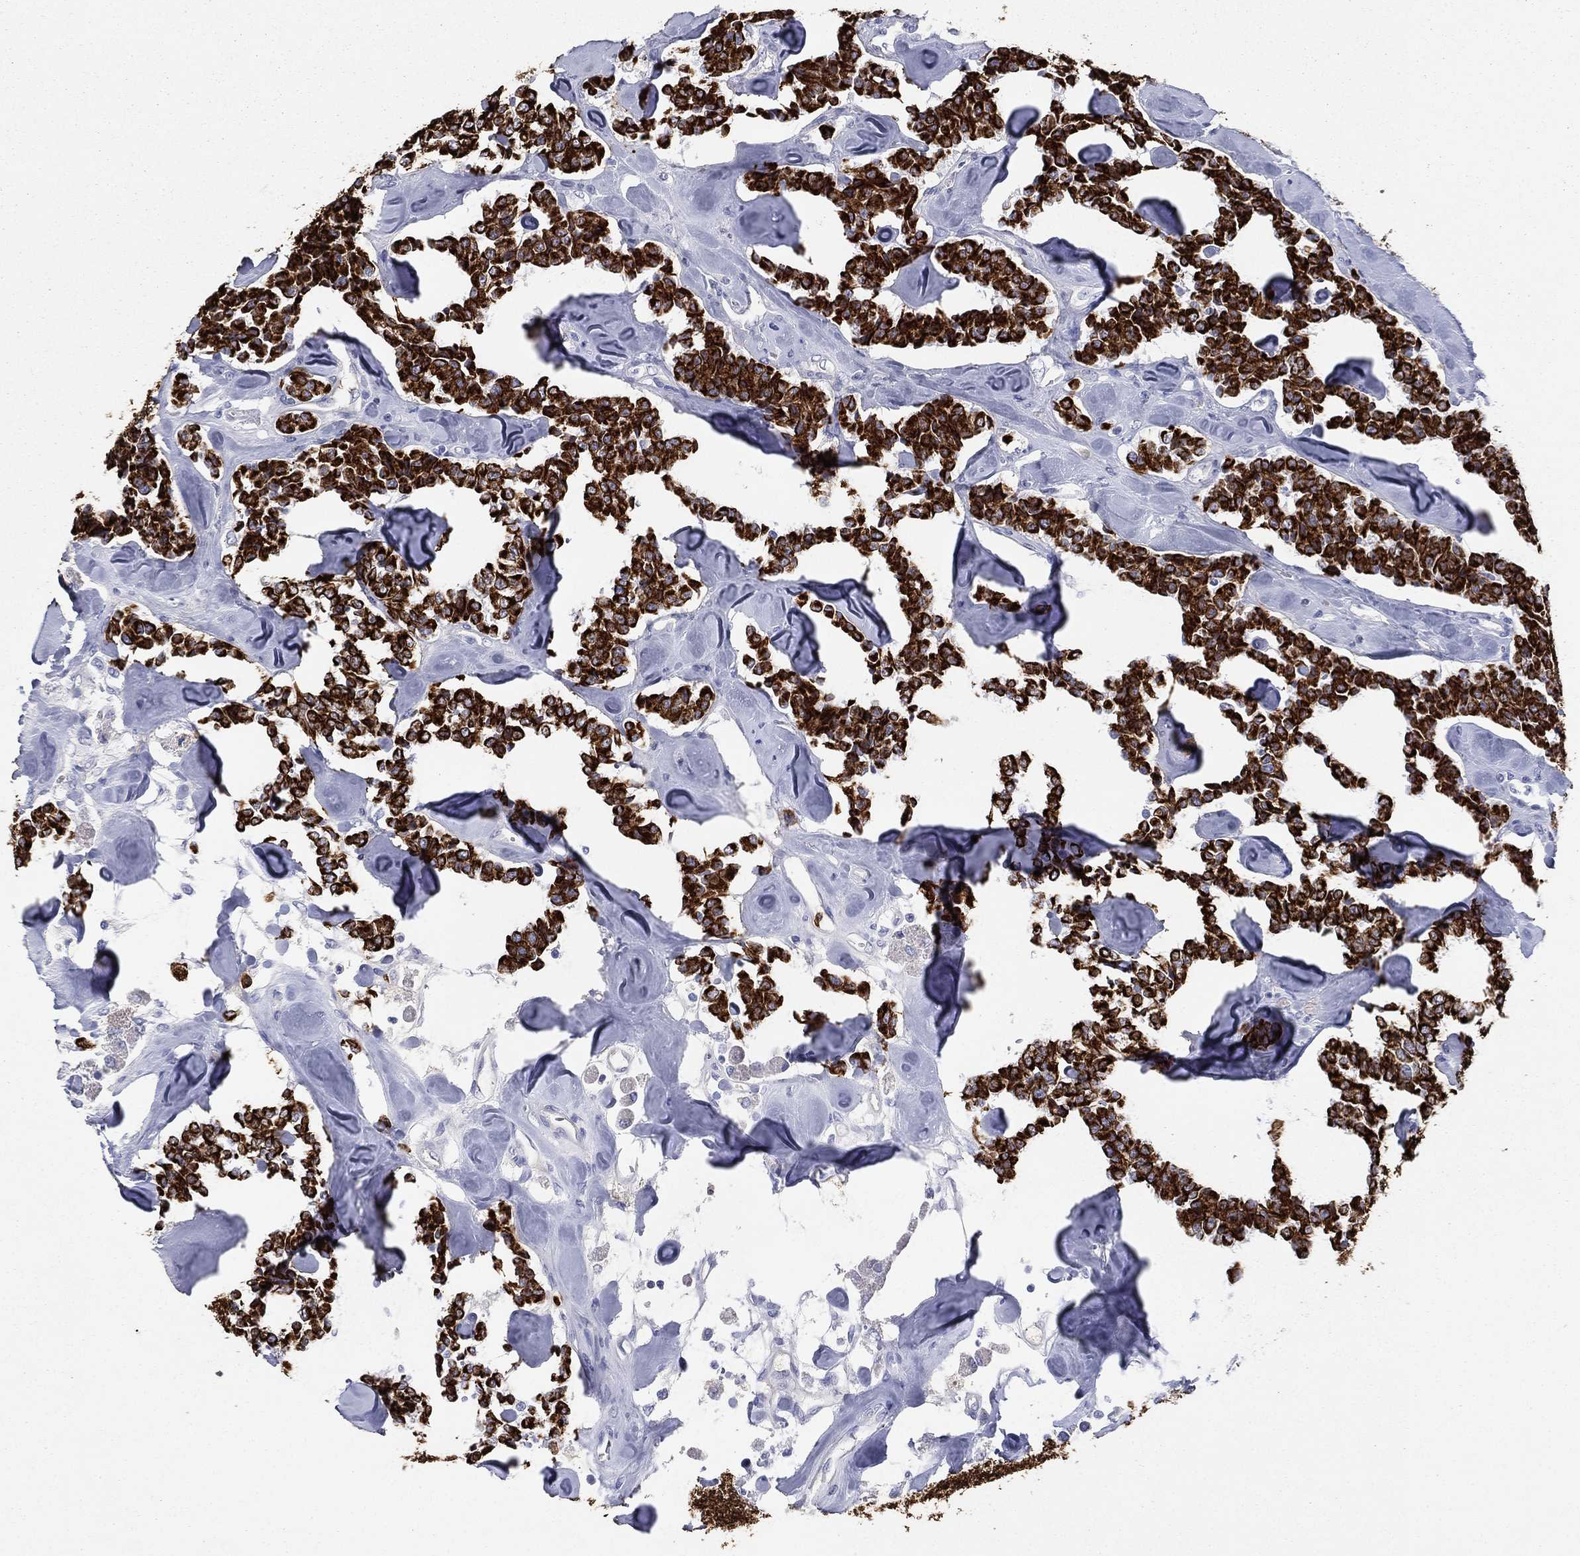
{"staining": {"intensity": "strong", "quantity": ">75%", "location": "cytoplasmic/membranous"}, "tissue": "carcinoid", "cell_type": "Tumor cells", "image_type": "cancer", "snomed": [{"axis": "morphology", "description": "Carcinoid, malignant, NOS"}, {"axis": "topography", "description": "Pancreas"}], "caption": "Malignant carcinoid stained for a protein reveals strong cytoplasmic/membranous positivity in tumor cells. (Stains: DAB (3,3'-diaminobenzidine) in brown, nuclei in blue, Microscopy: brightfield microscopy at high magnification).", "gene": "KRT7", "patient": {"sex": "male", "age": 41}}